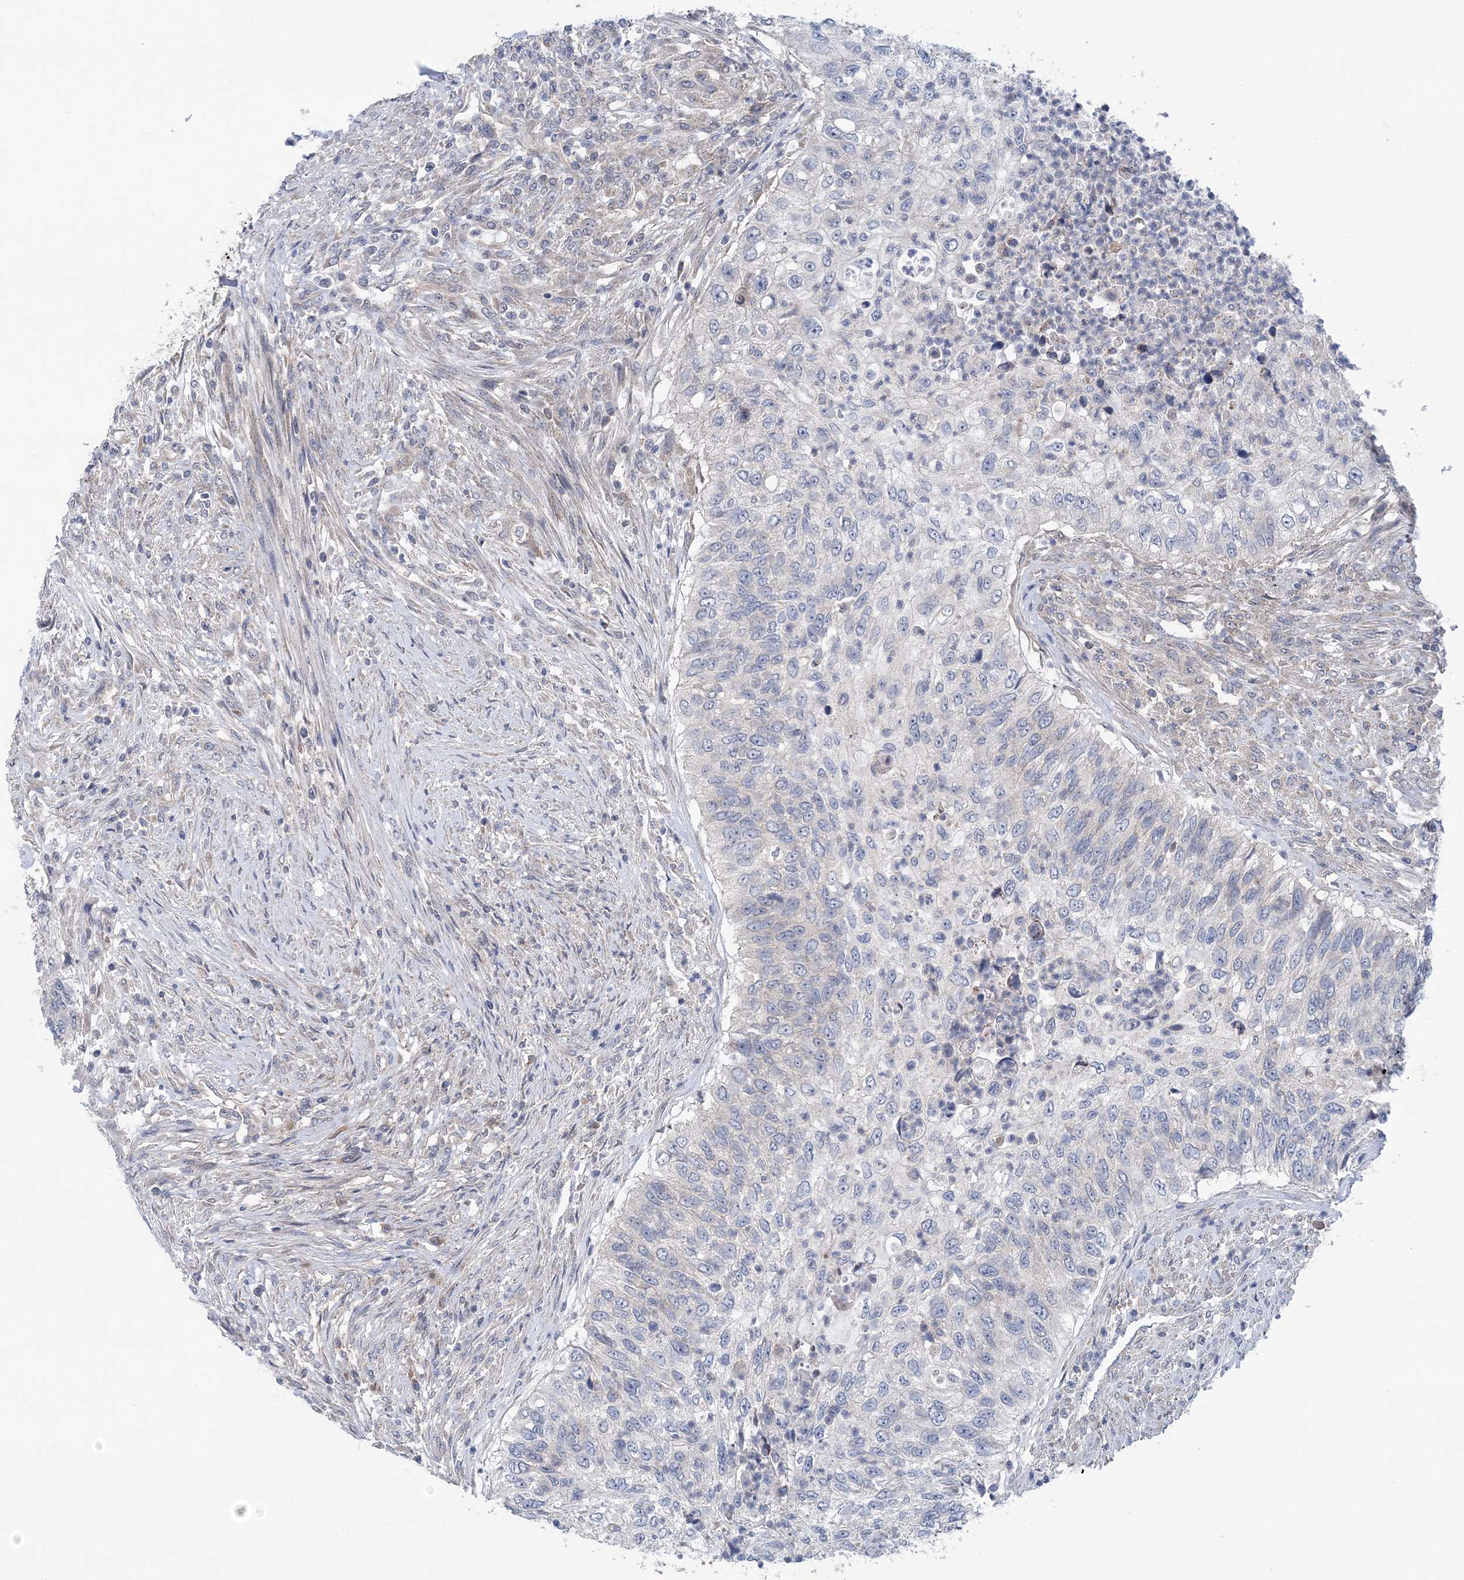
{"staining": {"intensity": "negative", "quantity": "none", "location": "none"}, "tissue": "urothelial cancer", "cell_type": "Tumor cells", "image_type": "cancer", "snomed": [{"axis": "morphology", "description": "Urothelial carcinoma, High grade"}, {"axis": "topography", "description": "Urinary bladder"}], "caption": "Immunohistochemical staining of human urothelial cancer displays no significant positivity in tumor cells.", "gene": "COPE", "patient": {"sex": "female", "age": 60}}